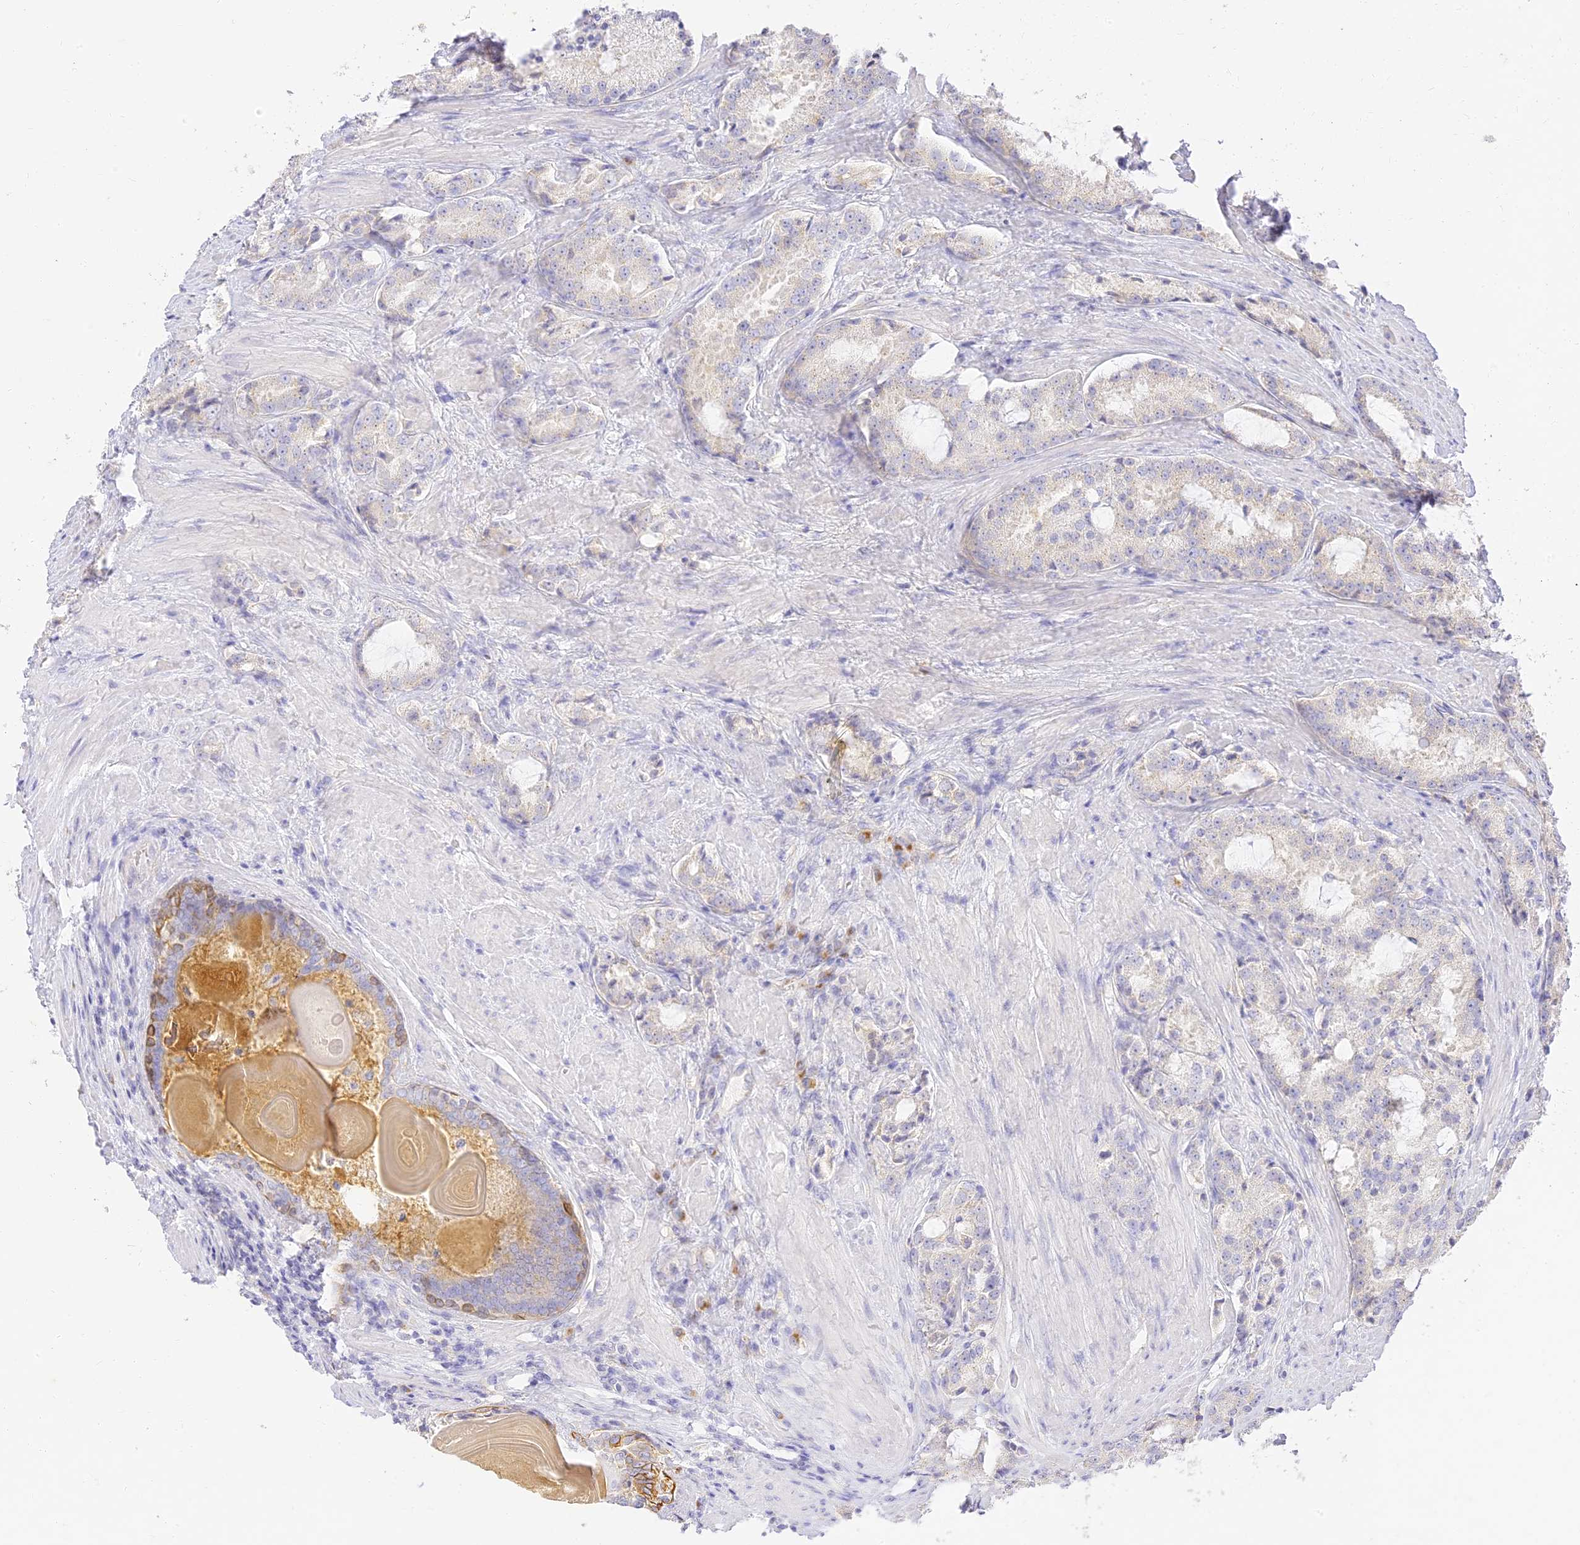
{"staining": {"intensity": "weak", "quantity": "<25%", "location": "cytoplasmic/membranous"}, "tissue": "prostate cancer", "cell_type": "Tumor cells", "image_type": "cancer", "snomed": [{"axis": "morphology", "description": "Adenocarcinoma, High grade"}, {"axis": "topography", "description": "Prostate"}], "caption": "A photomicrograph of human prostate cancer (high-grade adenocarcinoma) is negative for staining in tumor cells. Brightfield microscopy of IHC stained with DAB (brown) and hematoxylin (blue), captured at high magnification.", "gene": "SEC13", "patient": {"sex": "male", "age": 66}}